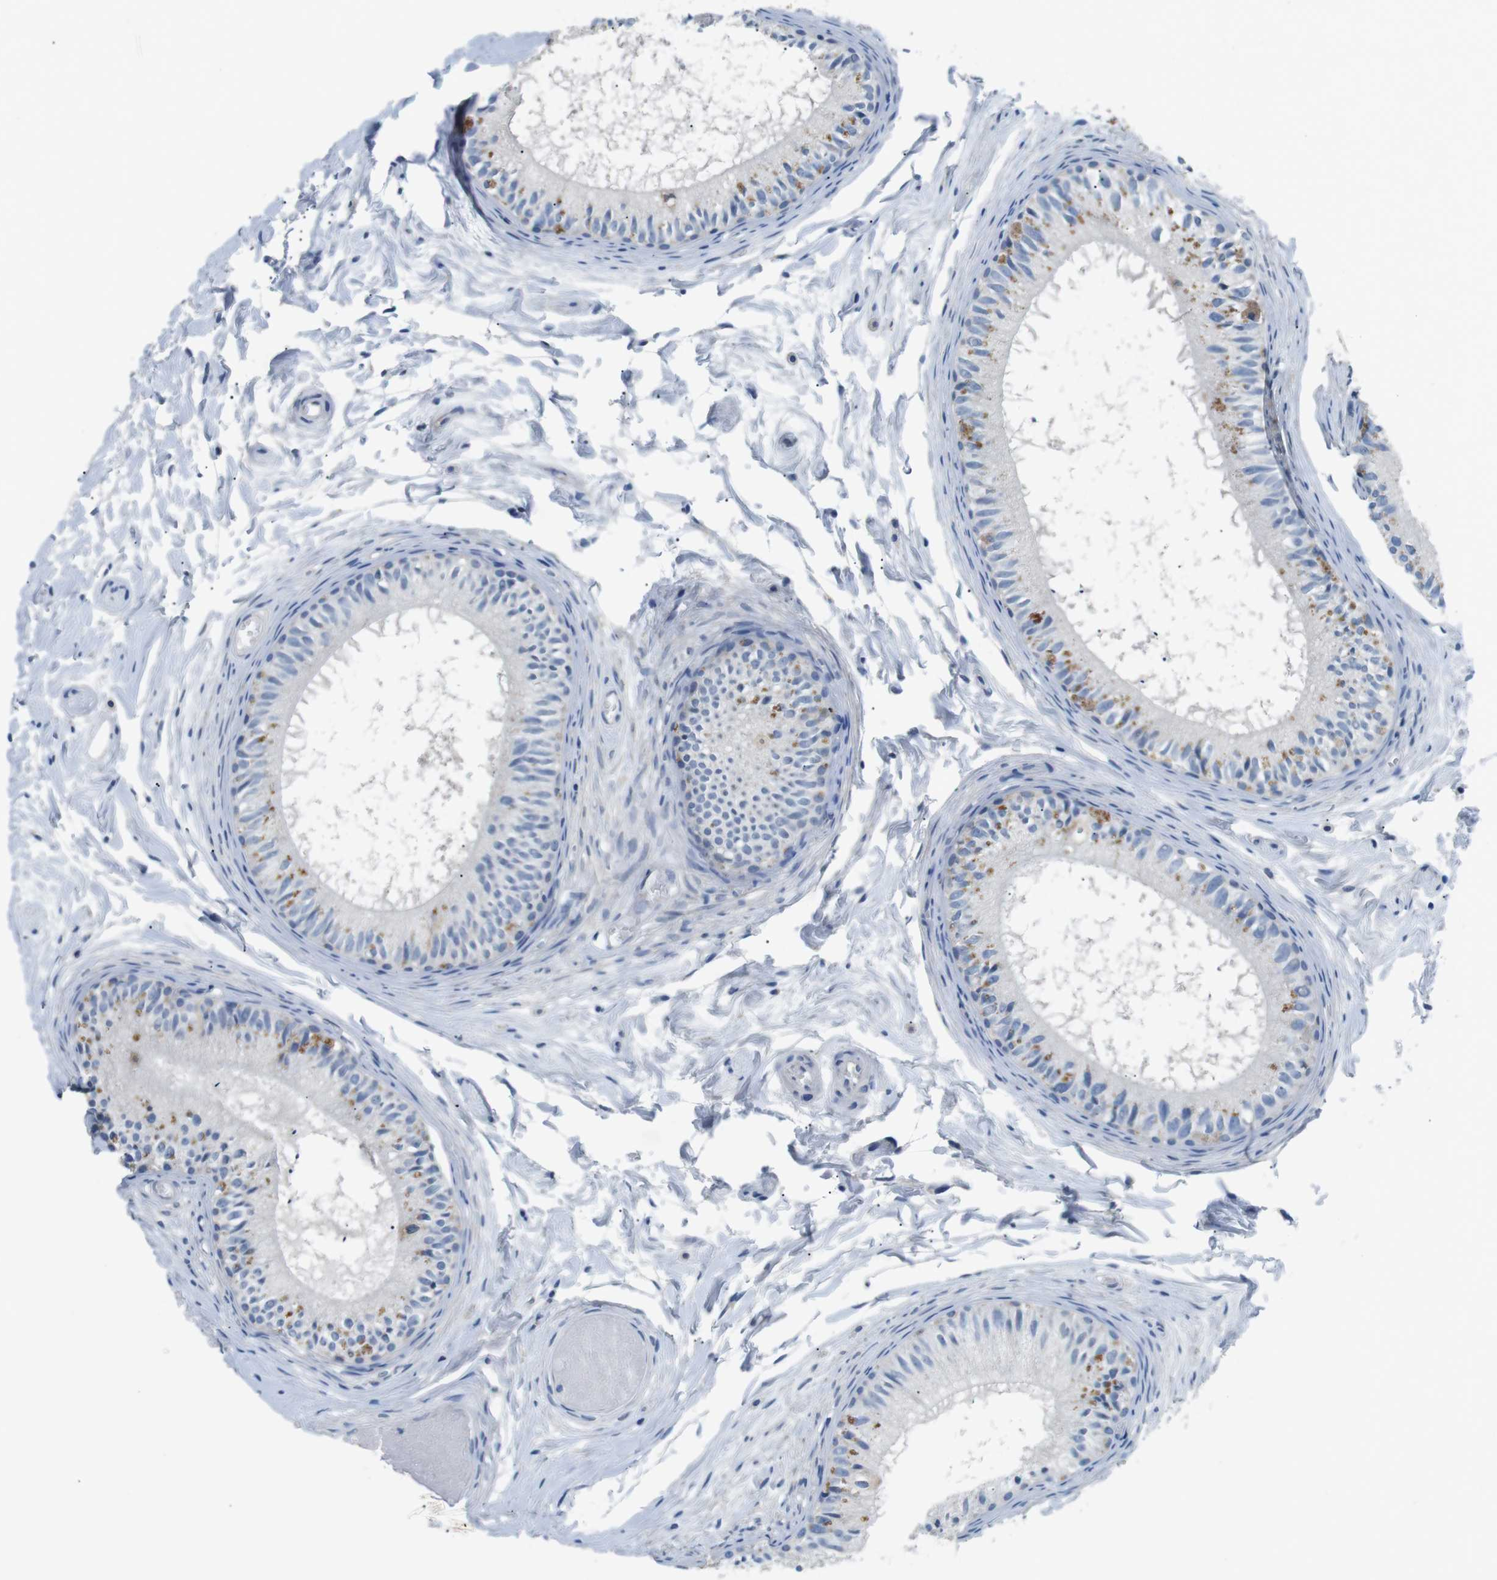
{"staining": {"intensity": "moderate", "quantity": "<25%", "location": "cytoplasmic/membranous"}, "tissue": "epididymis", "cell_type": "Glandular cells", "image_type": "normal", "snomed": [{"axis": "morphology", "description": "Normal tissue, NOS"}, {"axis": "topography", "description": "Epididymis"}], "caption": "Approximately <25% of glandular cells in benign epididymis show moderate cytoplasmic/membranous protein positivity as visualized by brown immunohistochemical staining.", "gene": "PHLDA1", "patient": {"sex": "male", "age": 46}}